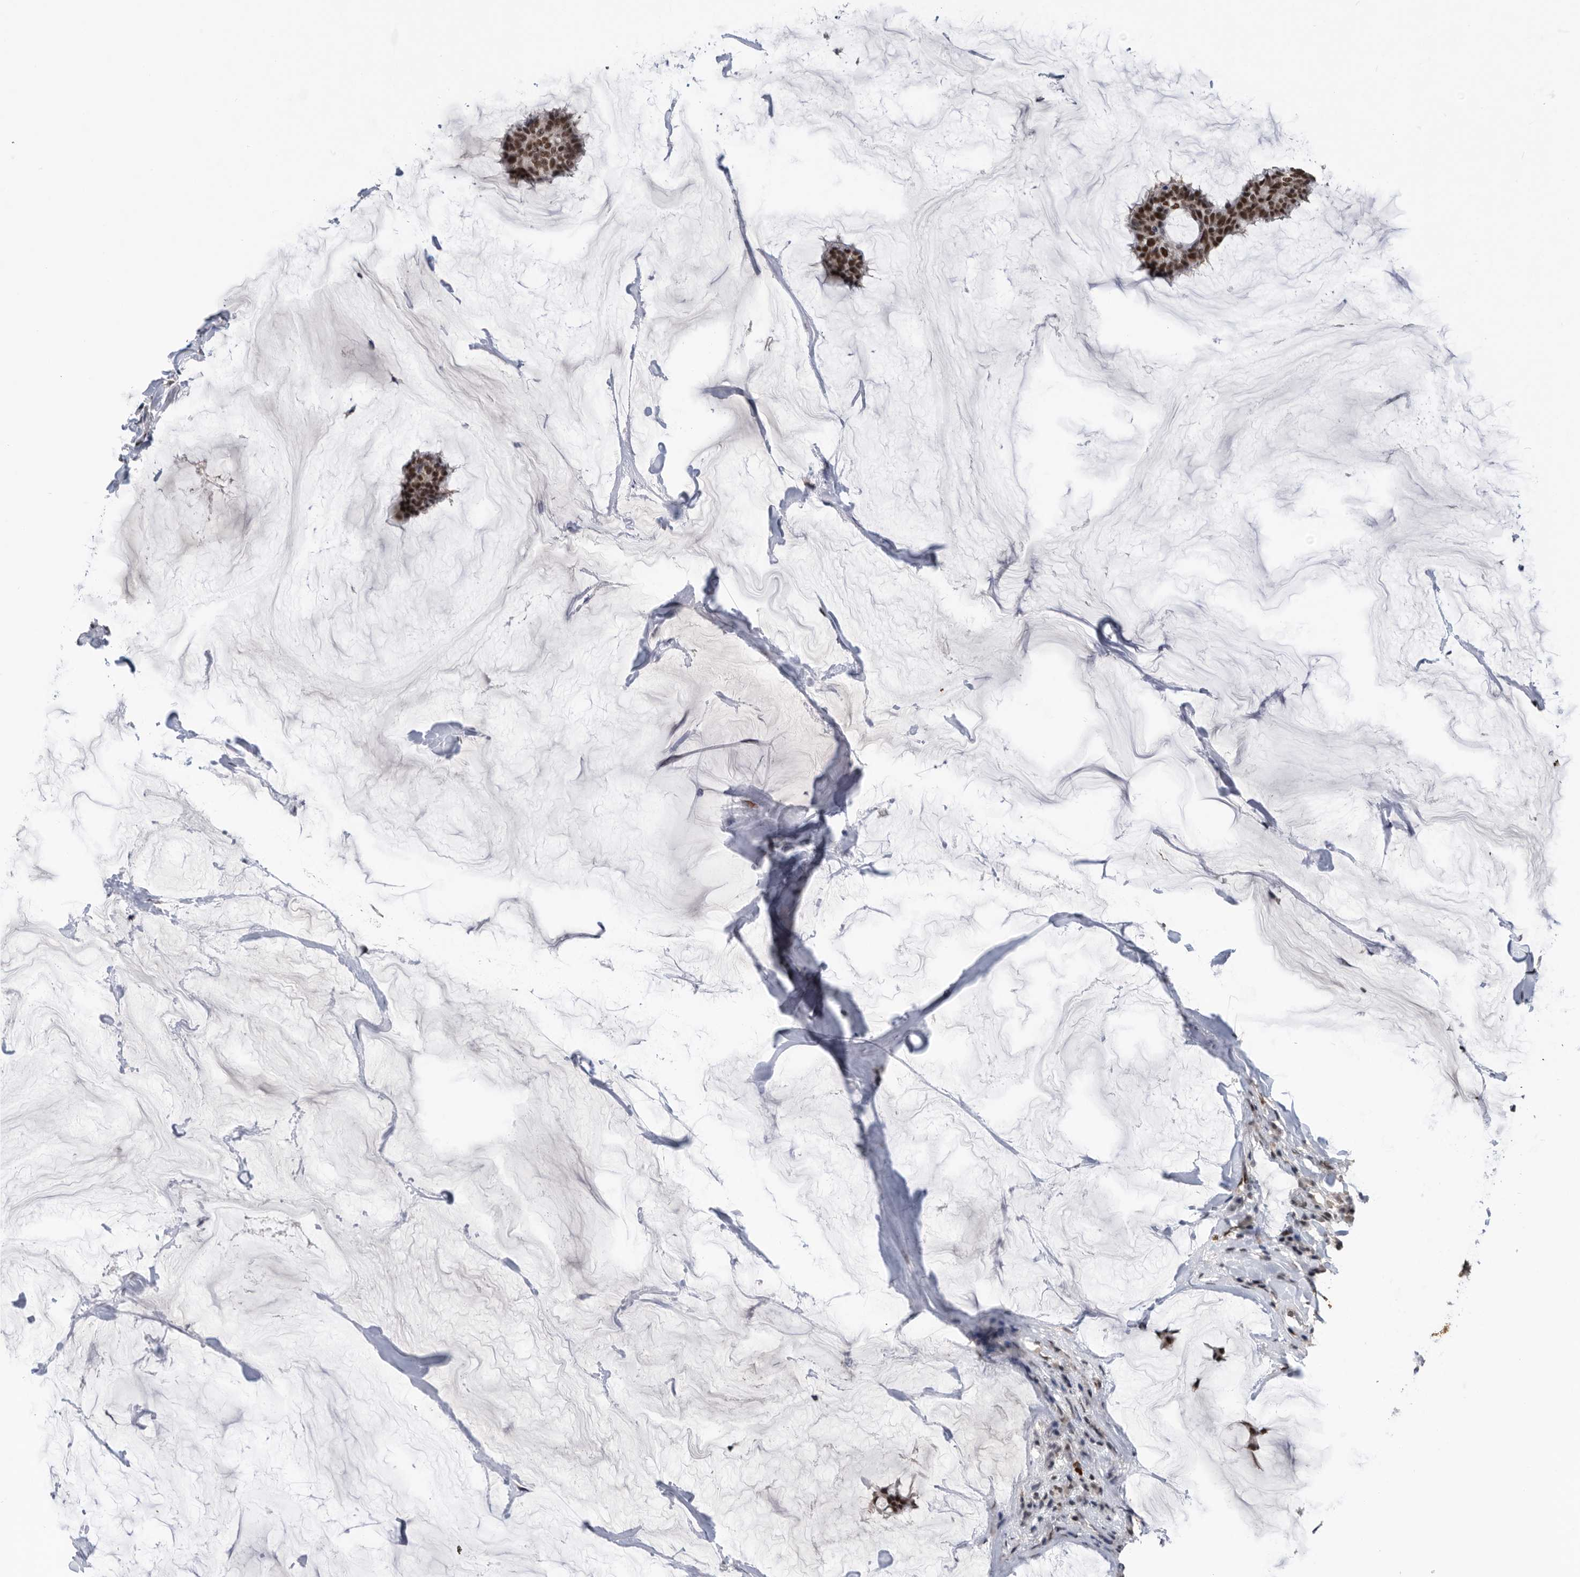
{"staining": {"intensity": "moderate", "quantity": ">75%", "location": "nuclear"}, "tissue": "breast cancer", "cell_type": "Tumor cells", "image_type": "cancer", "snomed": [{"axis": "morphology", "description": "Duct carcinoma"}, {"axis": "topography", "description": "Breast"}], "caption": "Immunohistochemistry micrograph of human breast cancer stained for a protein (brown), which demonstrates medium levels of moderate nuclear expression in about >75% of tumor cells.", "gene": "ZNF260", "patient": {"sex": "female", "age": 93}}